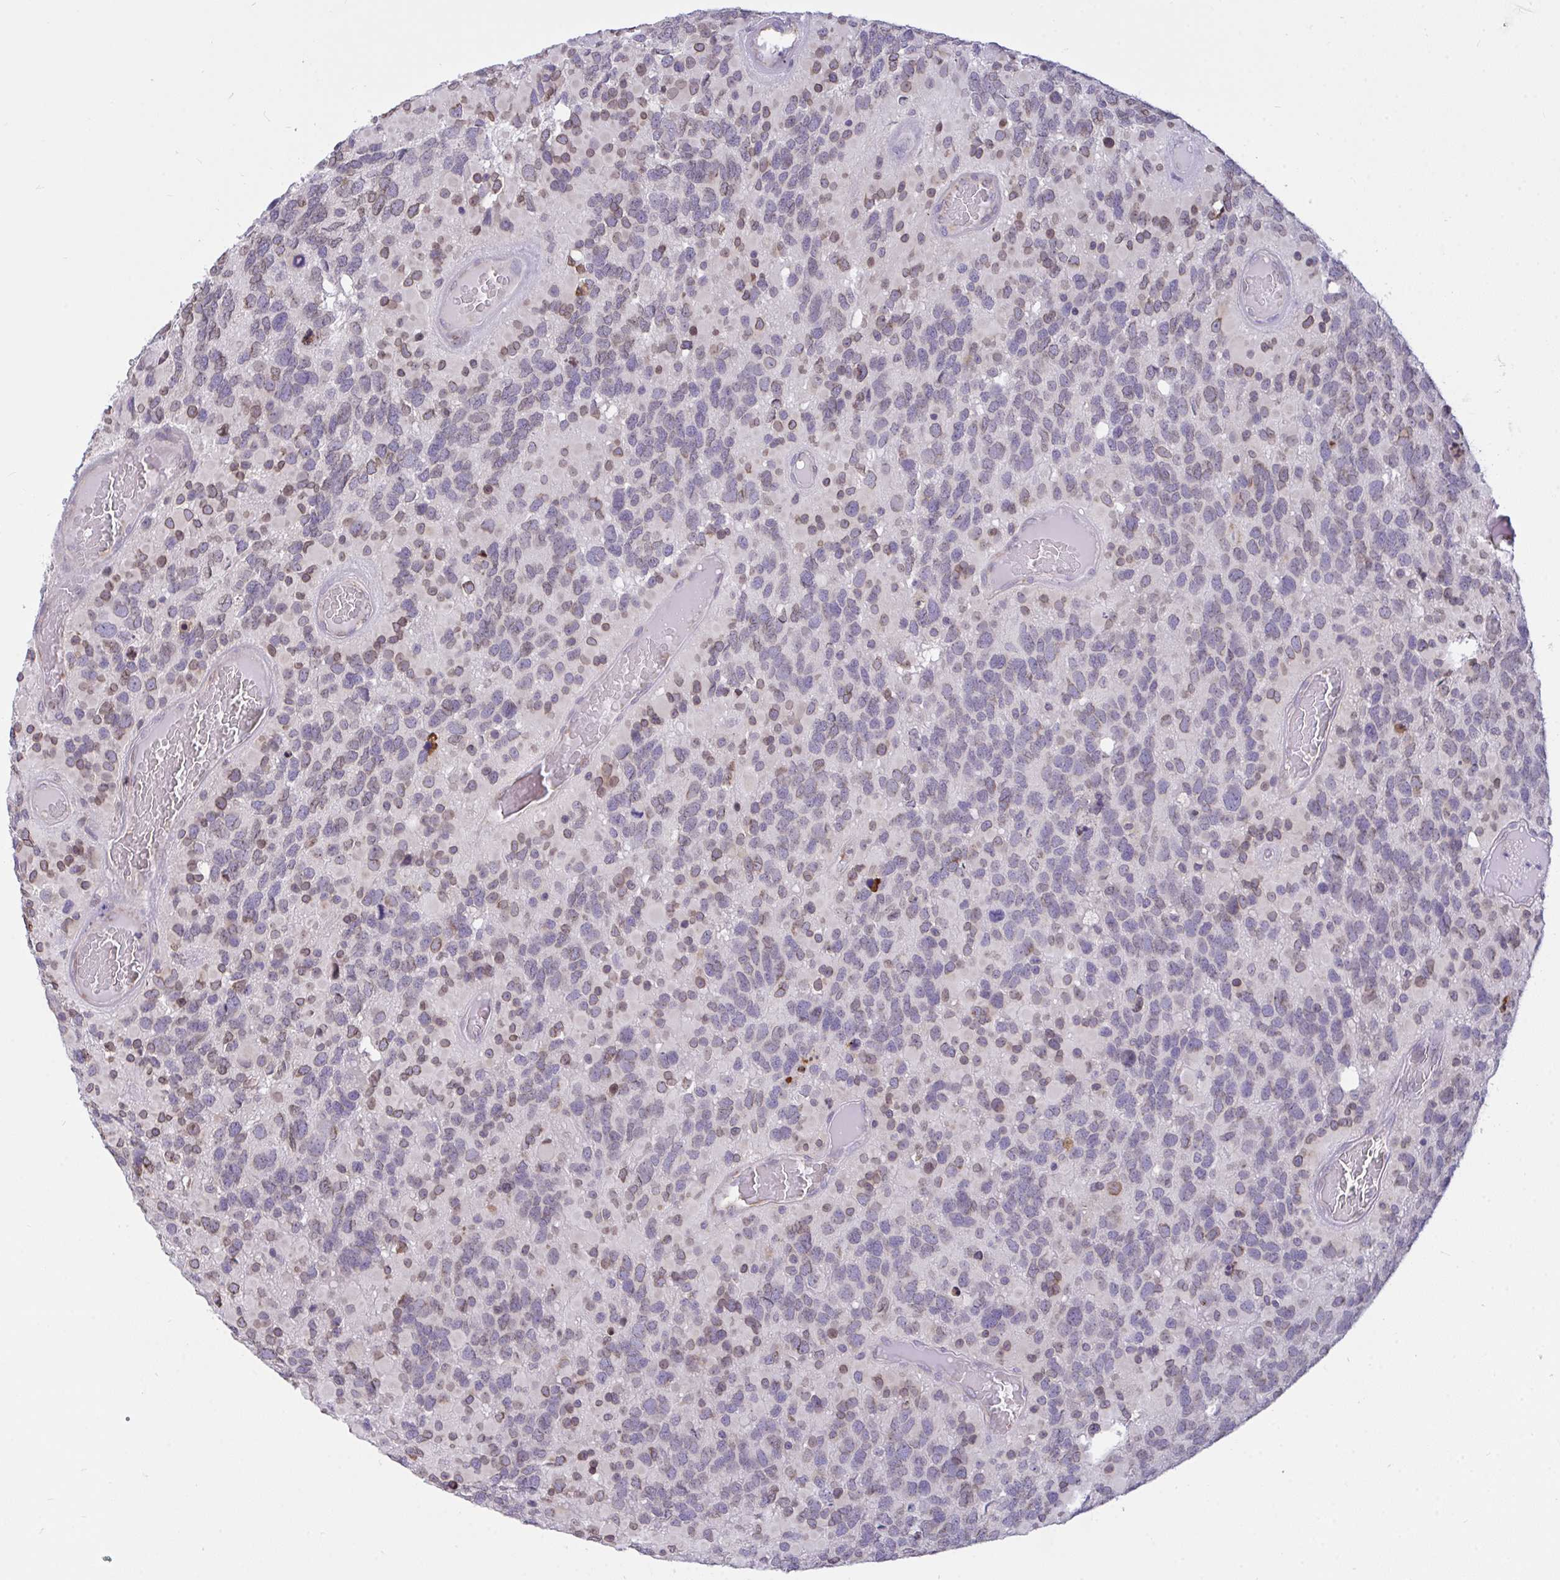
{"staining": {"intensity": "weak", "quantity": "25%-75%", "location": "cytoplasmic/membranous,nuclear"}, "tissue": "glioma", "cell_type": "Tumor cells", "image_type": "cancer", "snomed": [{"axis": "morphology", "description": "Glioma, malignant, High grade"}, {"axis": "topography", "description": "Brain"}], "caption": "A high-resolution histopathology image shows IHC staining of malignant glioma (high-grade), which reveals weak cytoplasmic/membranous and nuclear positivity in about 25%-75% of tumor cells.", "gene": "SEMA6B", "patient": {"sex": "female", "age": 40}}